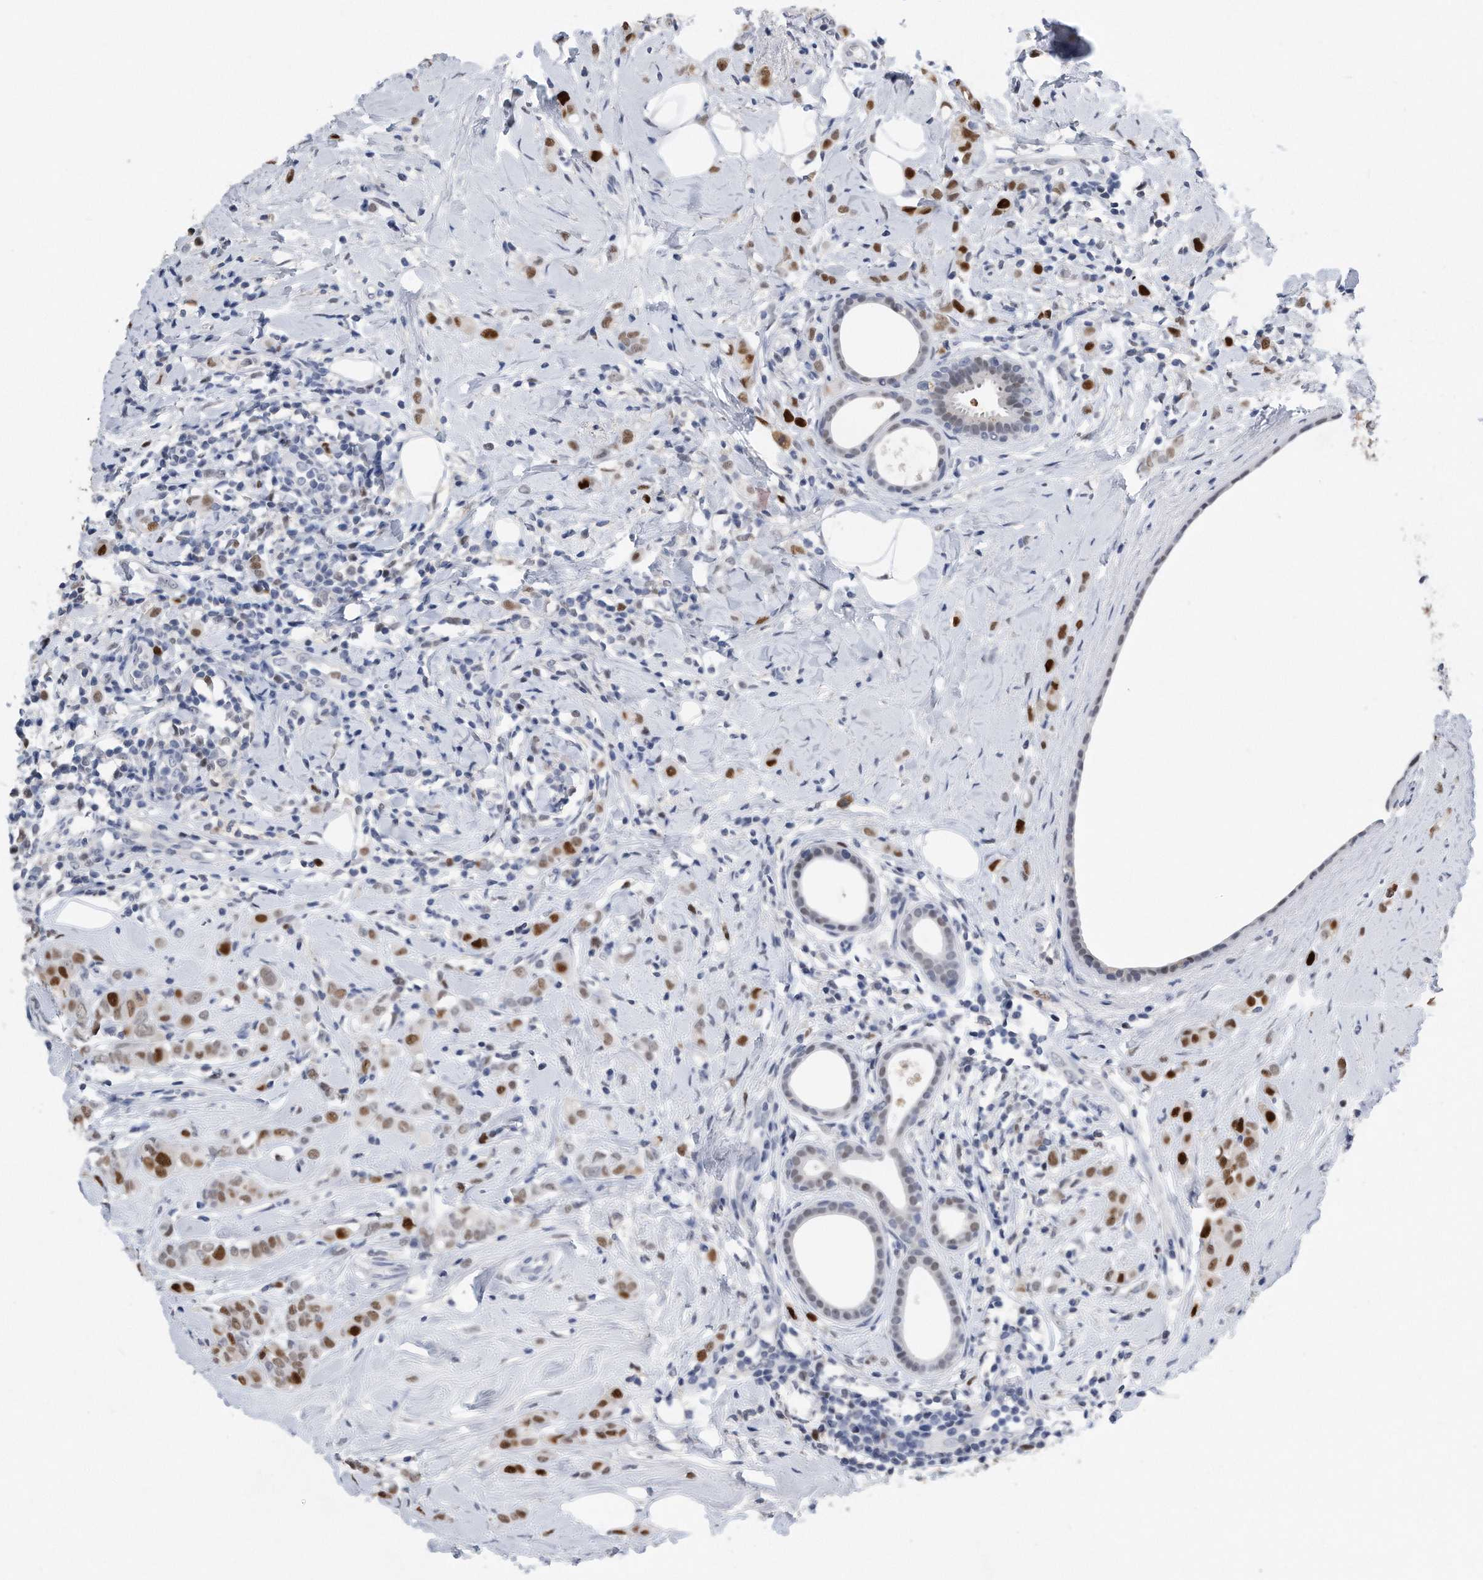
{"staining": {"intensity": "strong", "quantity": ">75%", "location": "nuclear"}, "tissue": "breast cancer", "cell_type": "Tumor cells", "image_type": "cancer", "snomed": [{"axis": "morphology", "description": "Lobular carcinoma"}, {"axis": "topography", "description": "Breast"}], "caption": "Immunohistochemical staining of human breast cancer displays strong nuclear protein positivity in approximately >75% of tumor cells. The staining was performed using DAB (3,3'-diaminobenzidine), with brown indicating positive protein expression. Nuclei are stained blue with hematoxylin.", "gene": "PCNA", "patient": {"sex": "female", "age": 47}}